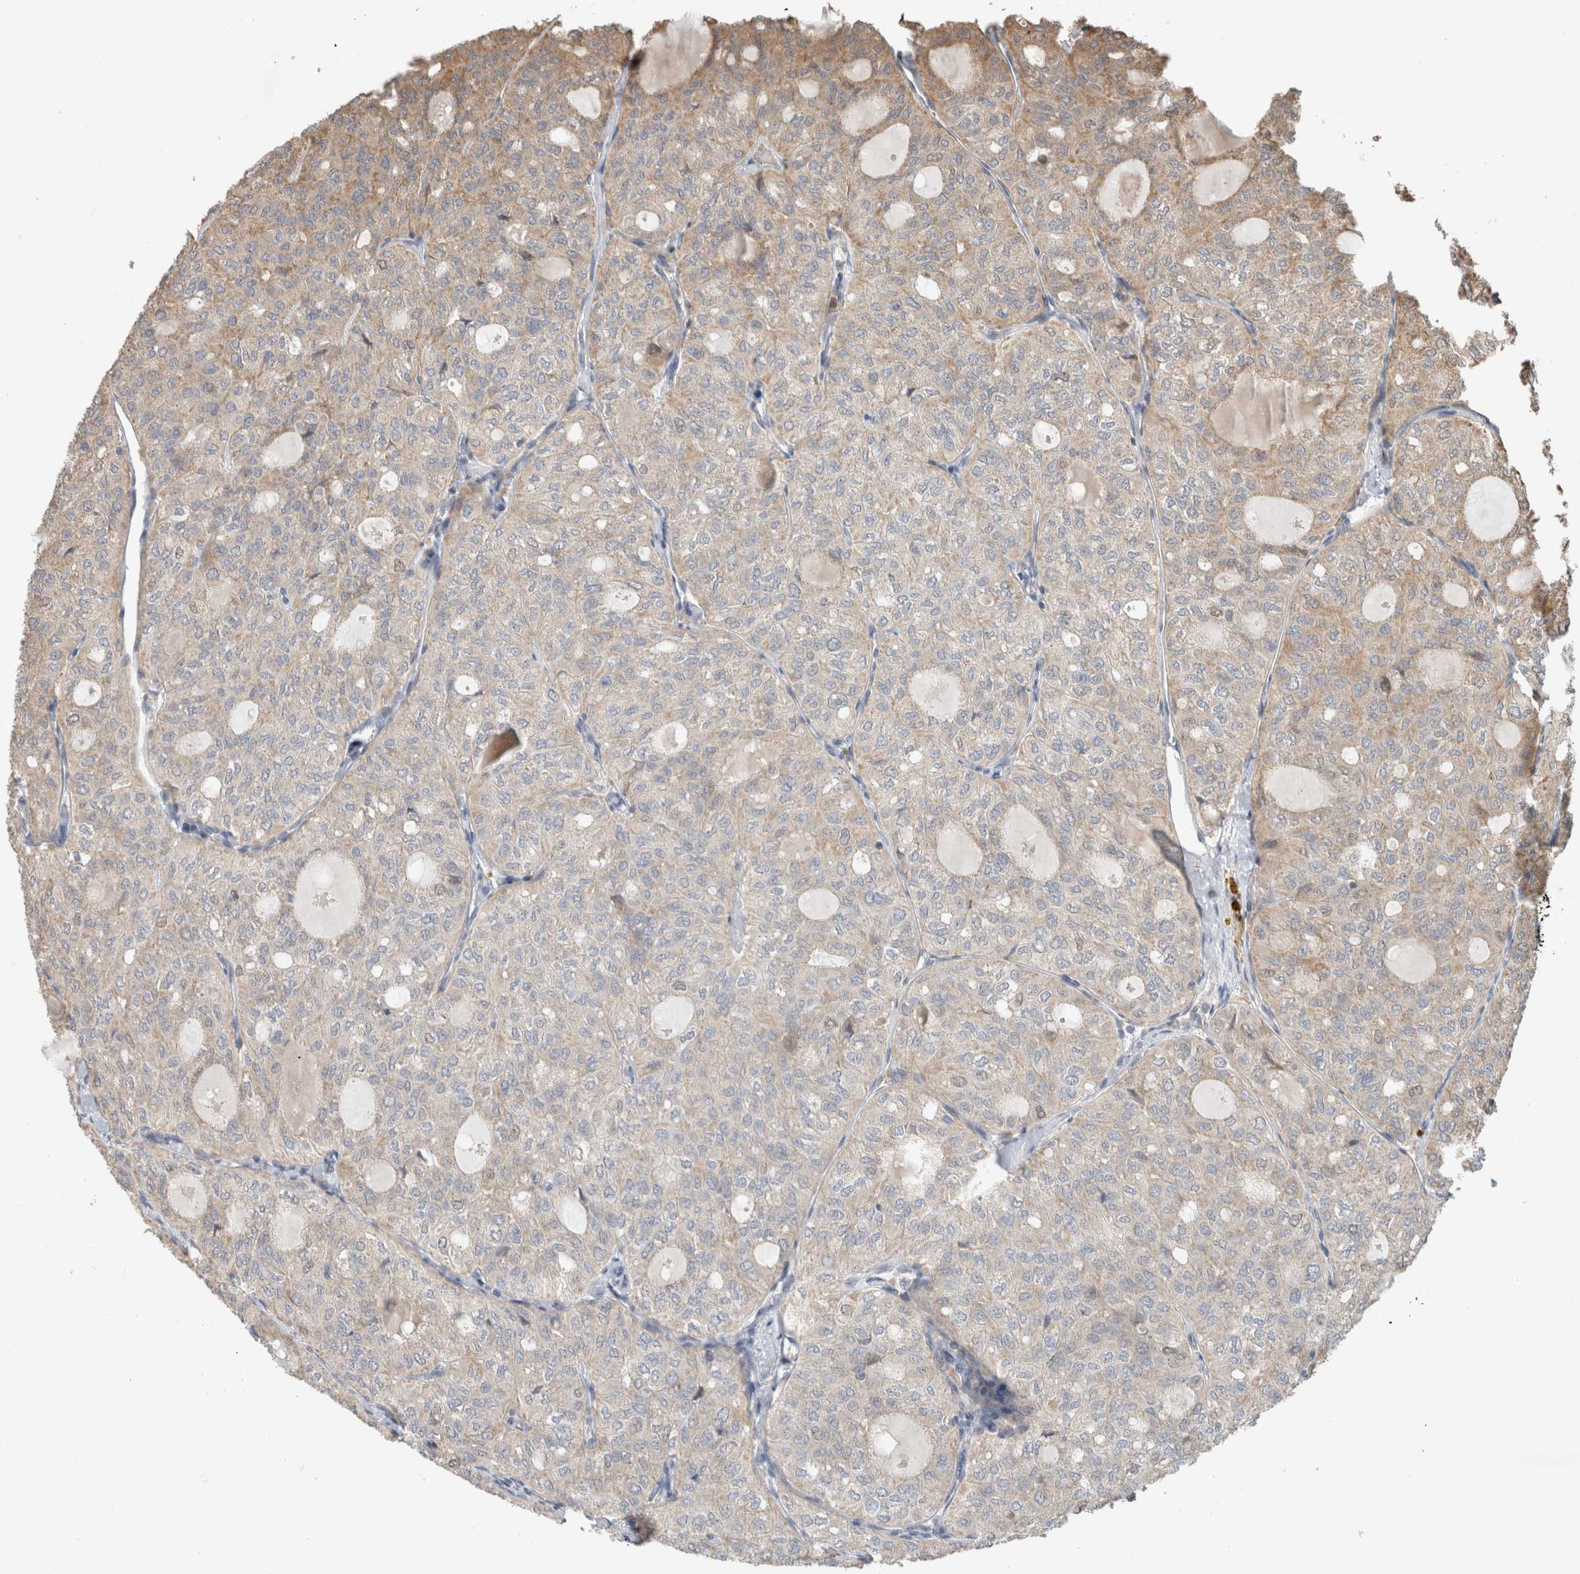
{"staining": {"intensity": "weak", "quantity": "<25%", "location": "cytoplasmic/membranous"}, "tissue": "thyroid cancer", "cell_type": "Tumor cells", "image_type": "cancer", "snomed": [{"axis": "morphology", "description": "Follicular adenoma carcinoma, NOS"}, {"axis": "topography", "description": "Thyroid gland"}], "caption": "Immunohistochemistry (IHC) of follicular adenoma carcinoma (thyroid) reveals no expression in tumor cells.", "gene": "GINS4", "patient": {"sex": "male", "age": 75}}